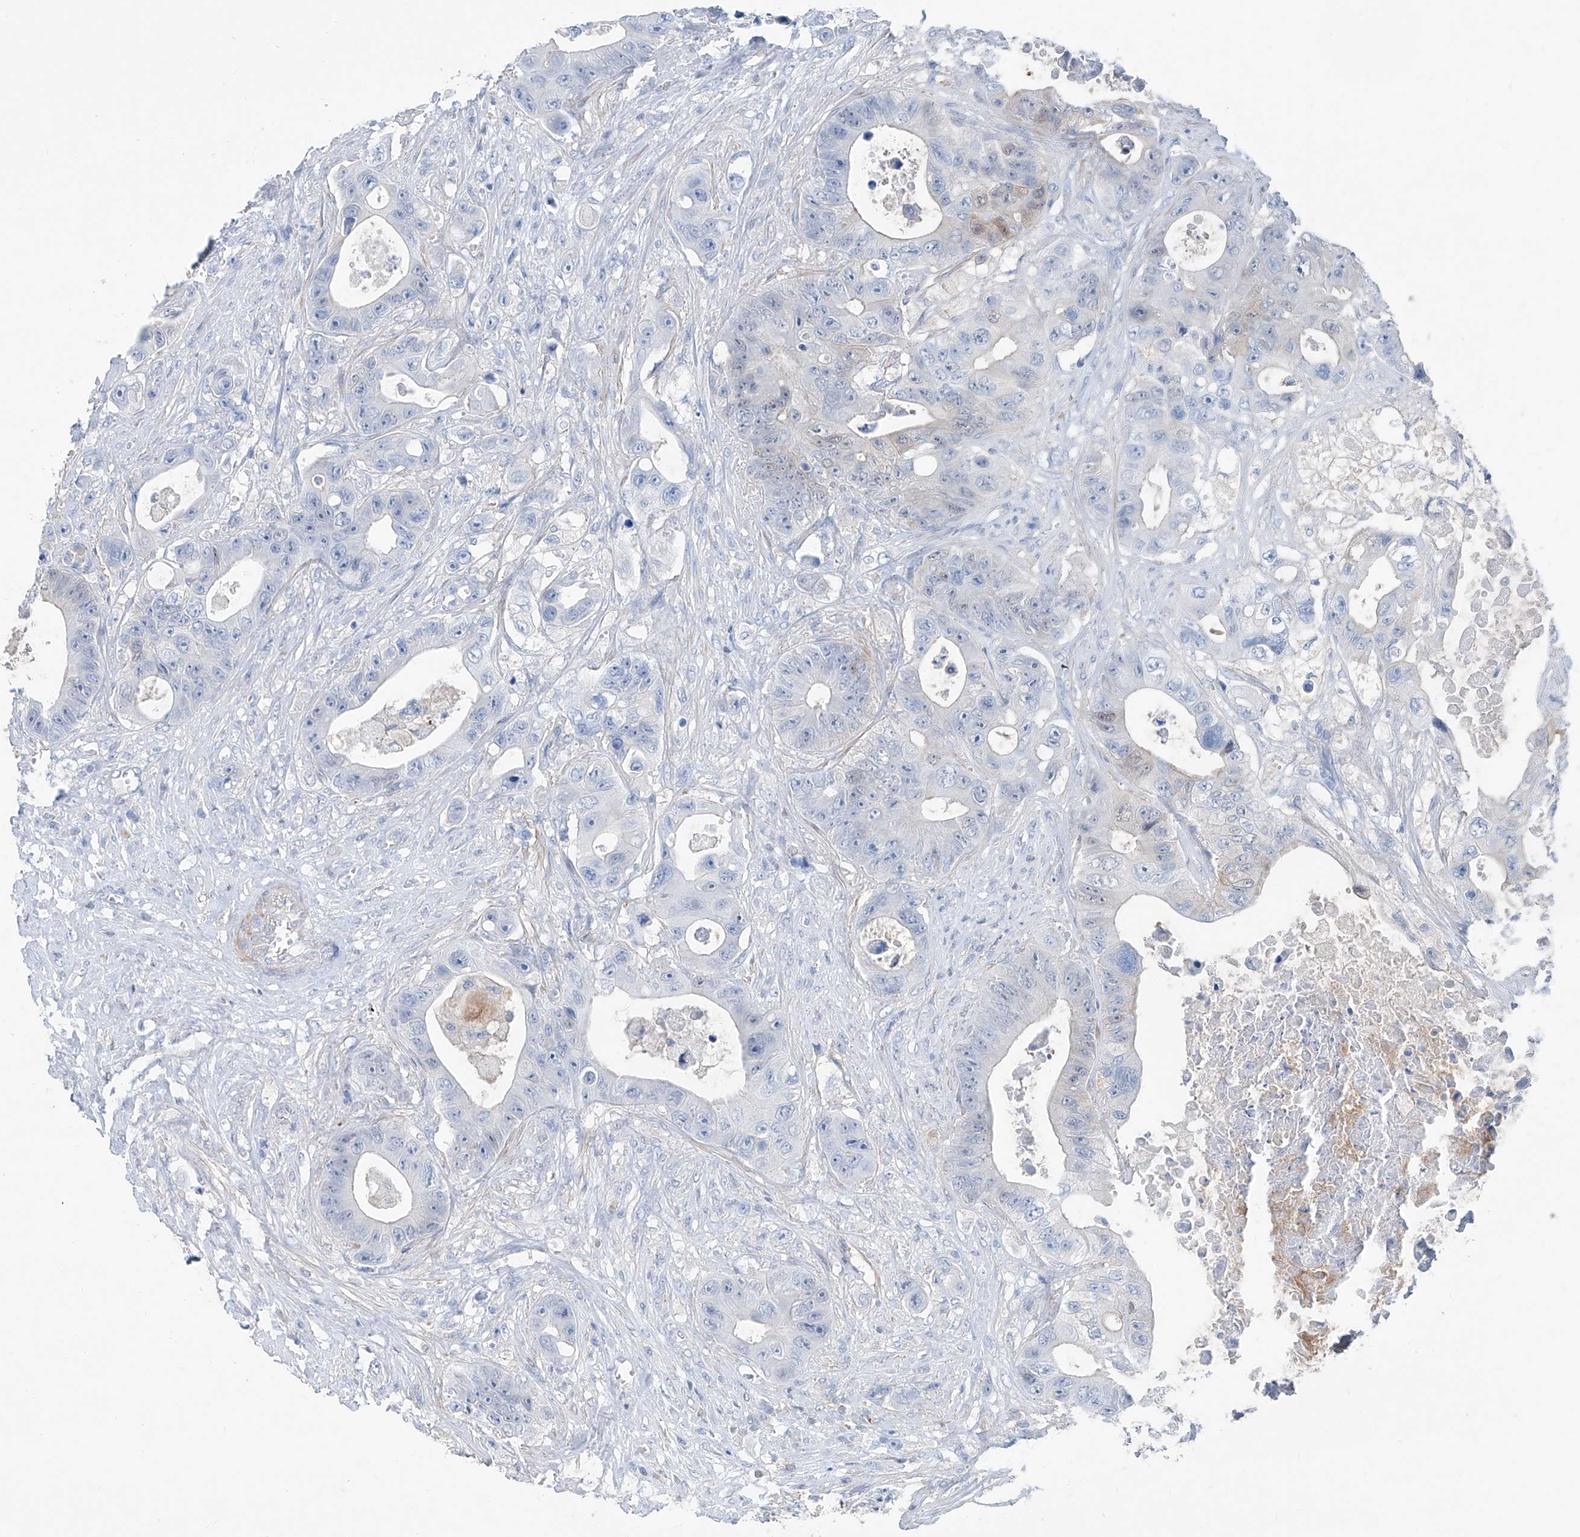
{"staining": {"intensity": "negative", "quantity": "none", "location": "none"}, "tissue": "colorectal cancer", "cell_type": "Tumor cells", "image_type": "cancer", "snomed": [{"axis": "morphology", "description": "Adenocarcinoma, NOS"}, {"axis": "topography", "description": "Colon"}], "caption": "Tumor cells show no significant expression in adenocarcinoma (colorectal).", "gene": "ANKRD34A", "patient": {"sex": "female", "age": 46}}